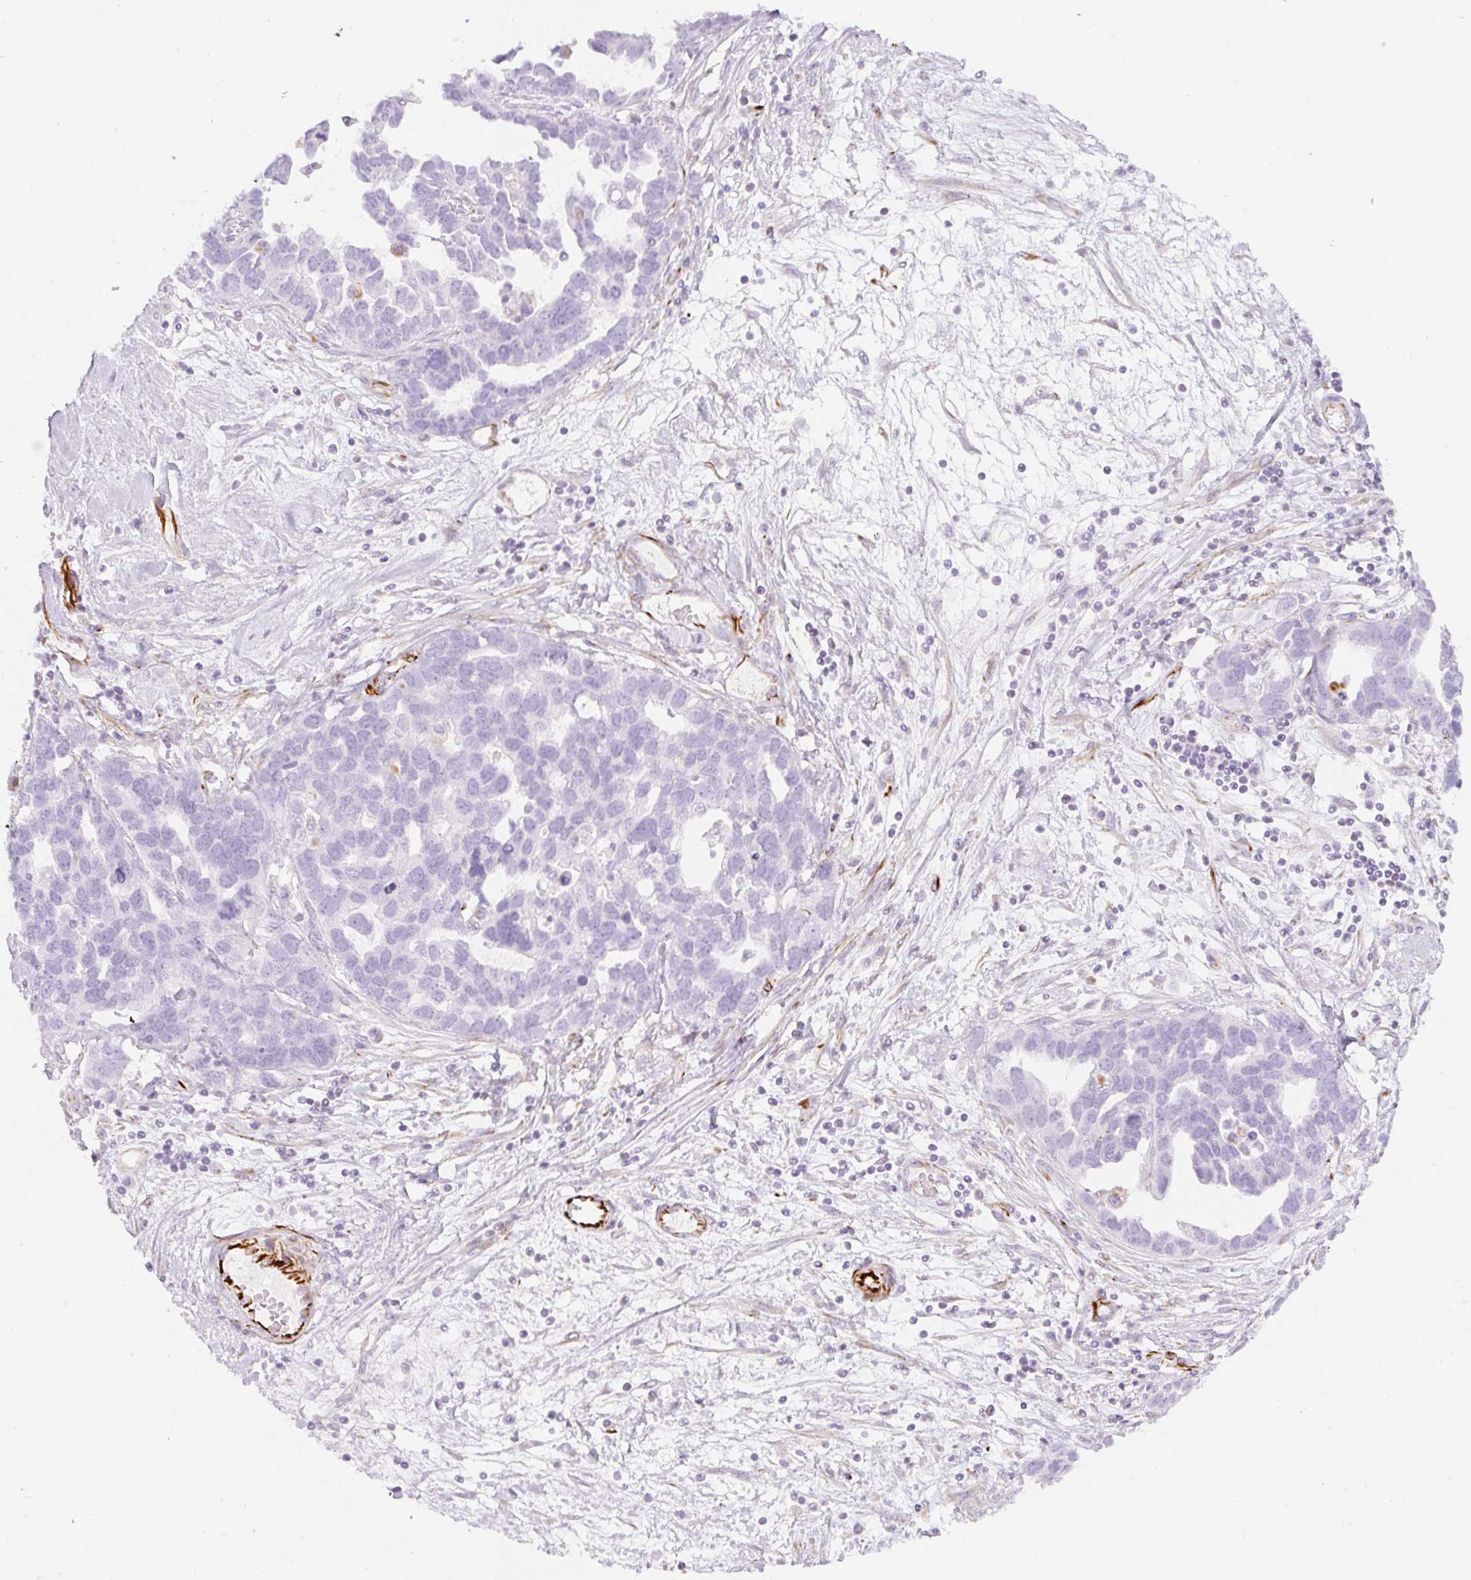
{"staining": {"intensity": "negative", "quantity": "none", "location": "none"}, "tissue": "ovarian cancer", "cell_type": "Tumor cells", "image_type": "cancer", "snomed": [{"axis": "morphology", "description": "Cystadenocarcinoma, serous, NOS"}, {"axis": "topography", "description": "Ovary"}], "caption": "Human serous cystadenocarcinoma (ovarian) stained for a protein using immunohistochemistry displays no positivity in tumor cells.", "gene": "ZNF689", "patient": {"sex": "female", "age": 54}}